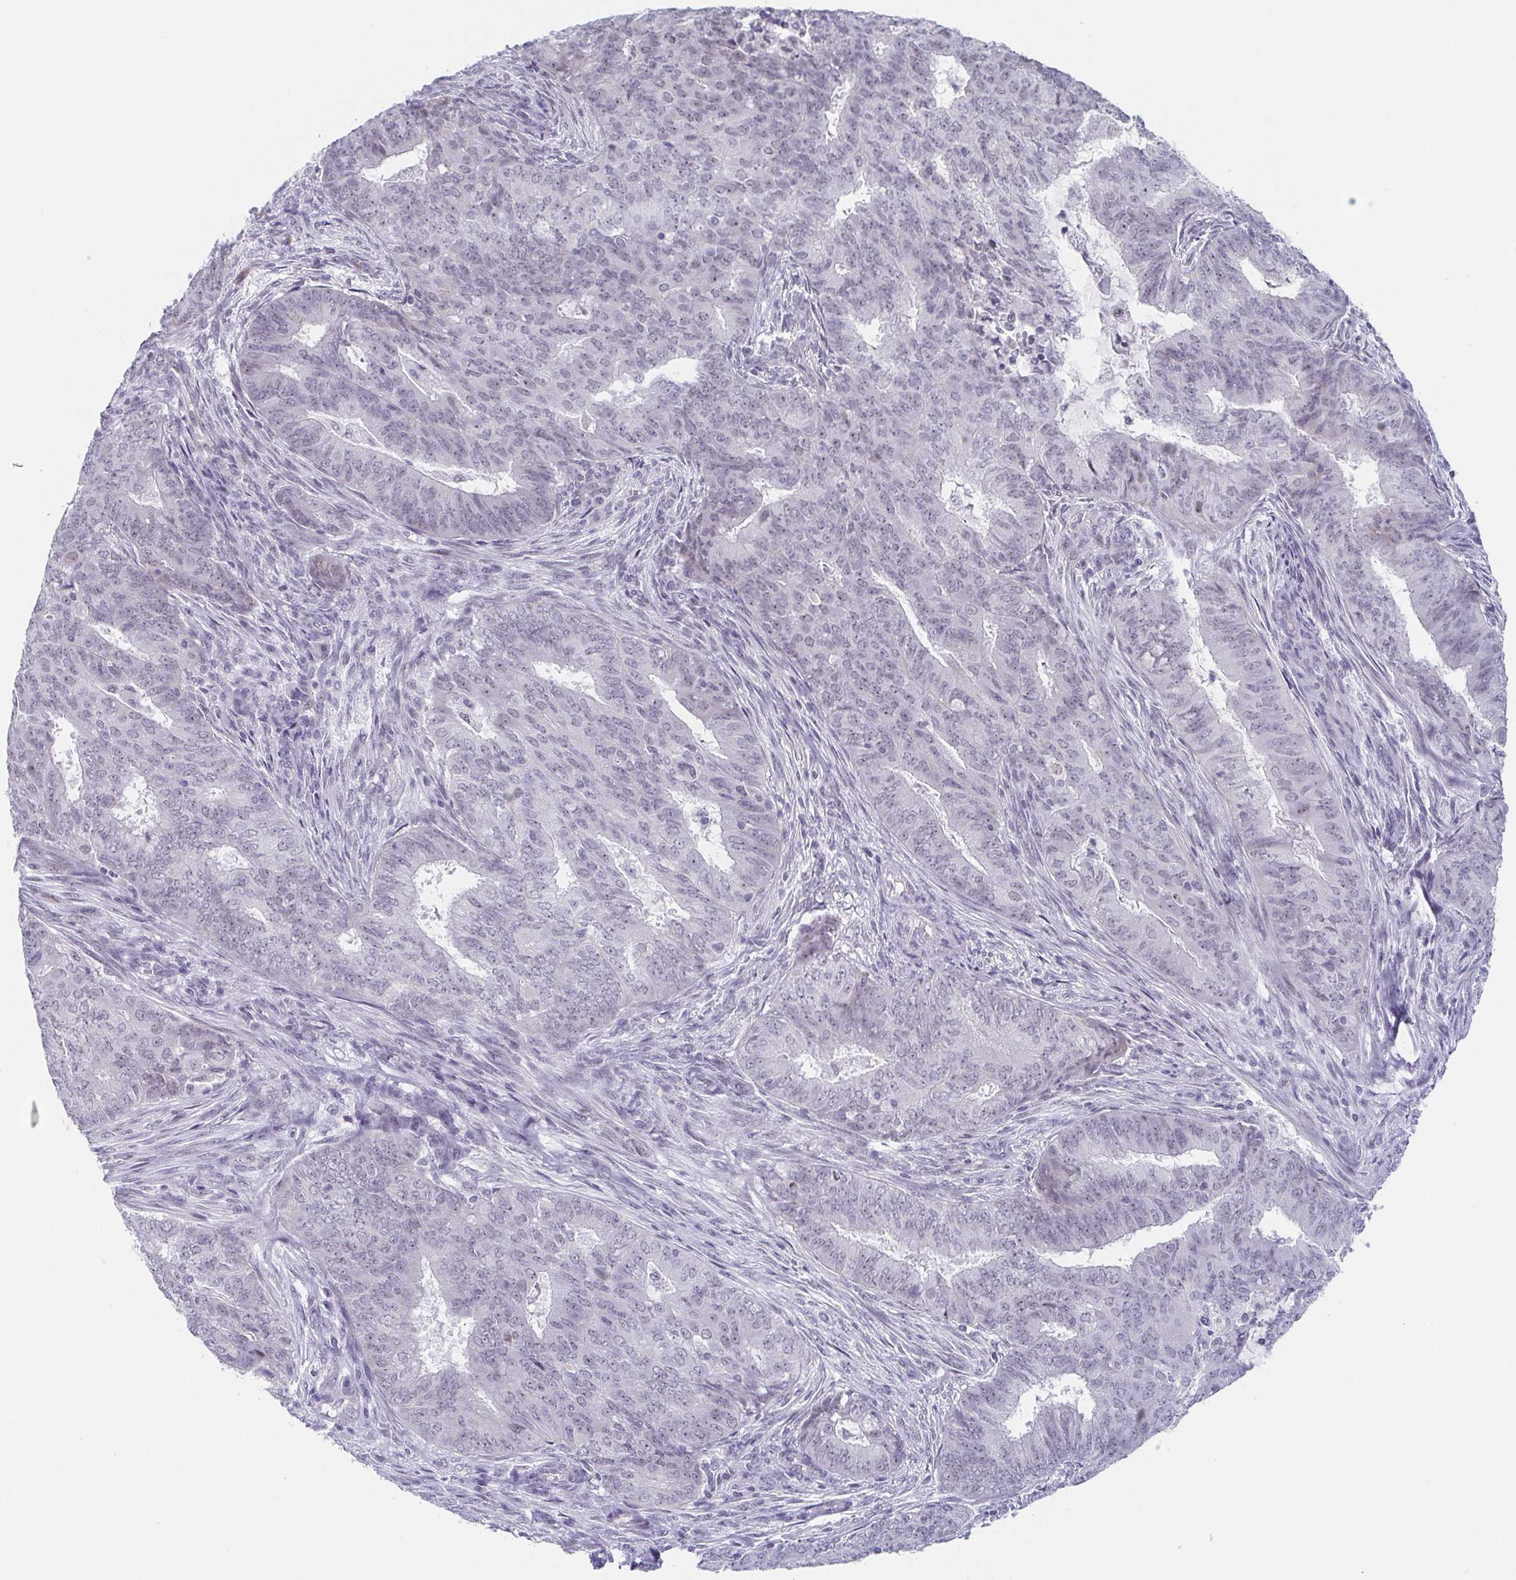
{"staining": {"intensity": "negative", "quantity": "none", "location": "none"}, "tissue": "endometrial cancer", "cell_type": "Tumor cells", "image_type": "cancer", "snomed": [{"axis": "morphology", "description": "Adenocarcinoma, NOS"}, {"axis": "topography", "description": "Endometrium"}], "caption": "There is no significant expression in tumor cells of endometrial cancer.", "gene": "EXOSC7", "patient": {"sex": "female", "age": 62}}